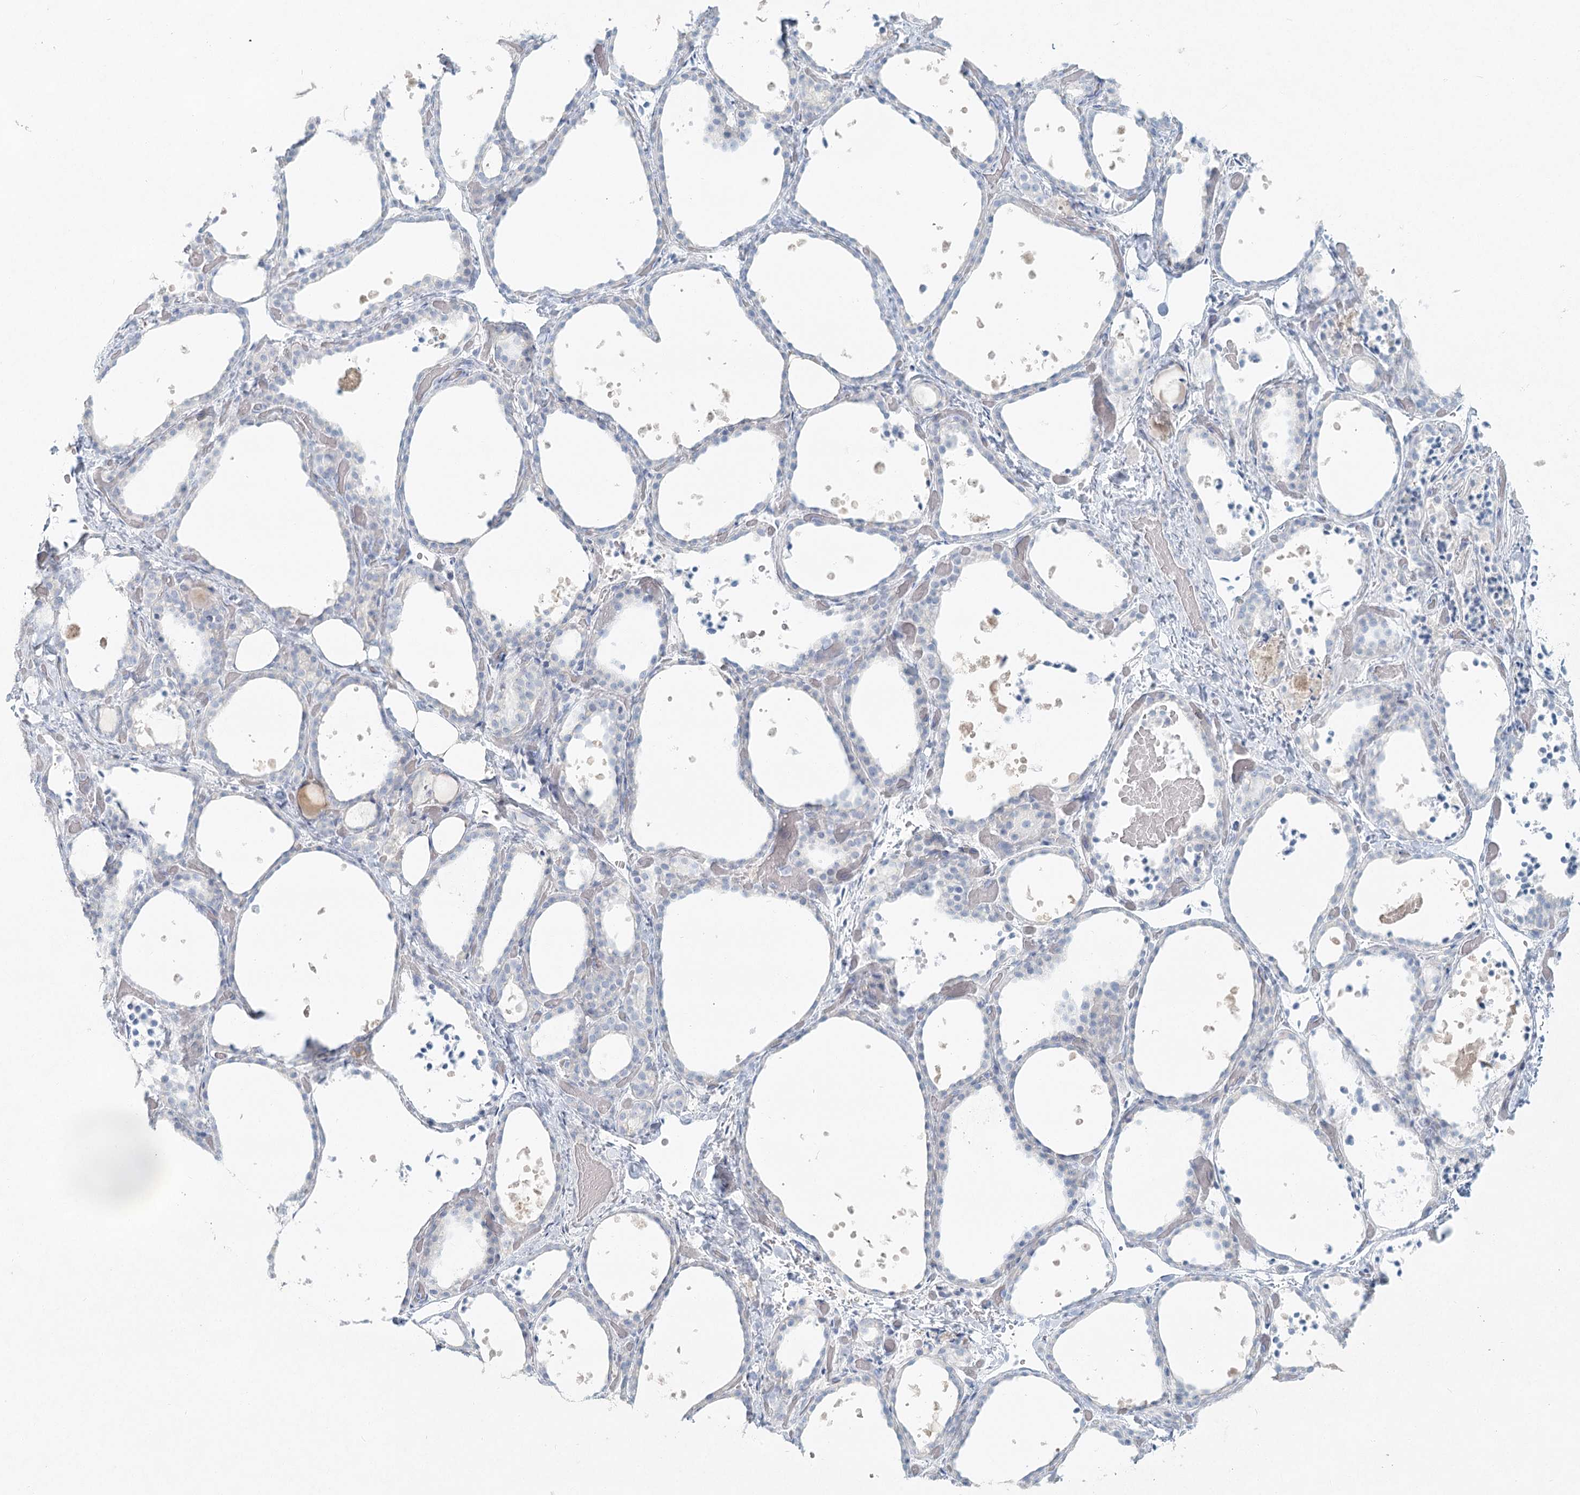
{"staining": {"intensity": "negative", "quantity": "none", "location": "none"}, "tissue": "thyroid gland", "cell_type": "Glandular cells", "image_type": "normal", "snomed": [{"axis": "morphology", "description": "Normal tissue, NOS"}, {"axis": "topography", "description": "Thyroid gland"}], "caption": "Immunohistochemistry (IHC) image of unremarkable thyroid gland stained for a protein (brown), which exhibits no staining in glandular cells. Brightfield microscopy of IHC stained with DAB (brown) and hematoxylin (blue), captured at high magnification.", "gene": "LRP2BP", "patient": {"sex": "female", "age": 44}}